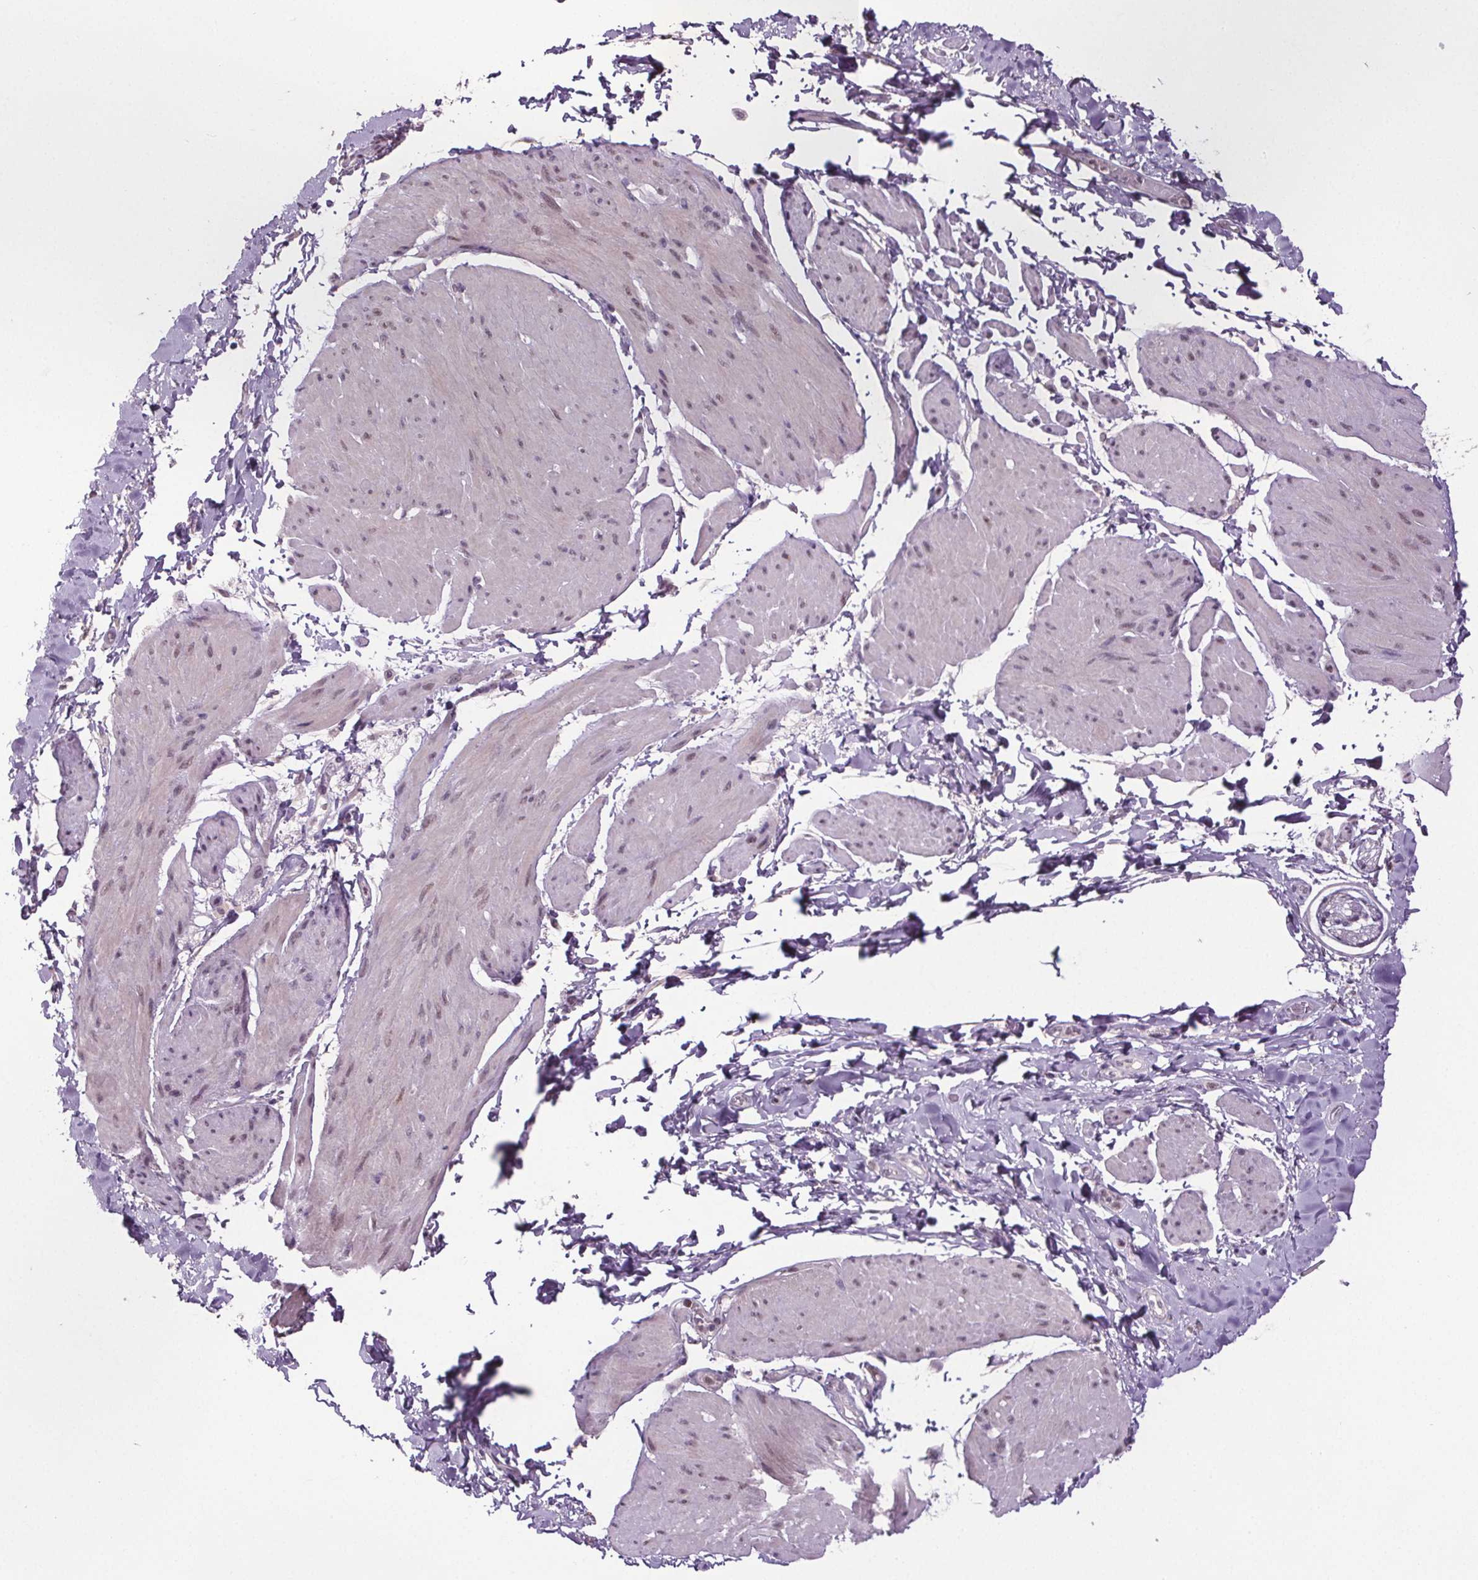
{"staining": {"intensity": "moderate", "quantity": "<25%", "location": "nuclear"}, "tissue": "adipose tissue", "cell_type": "Adipocytes", "image_type": "normal", "snomed": [{"axis": "morphology", "description": "Normal tissue, NOS"}, {"axis": "topography", "description": "Urinary bladder"}, {"axis": "topography", "description": "Peripheral nerve tissue"}], "caption": "Approximately <25% of adipocytes in benign human adipose tissue reveal moderate nuclear protein expression as visualized by brown immunohistochemical staining.", "gene": "CENPF", "patient": {"sex": "female", "age": 60}}